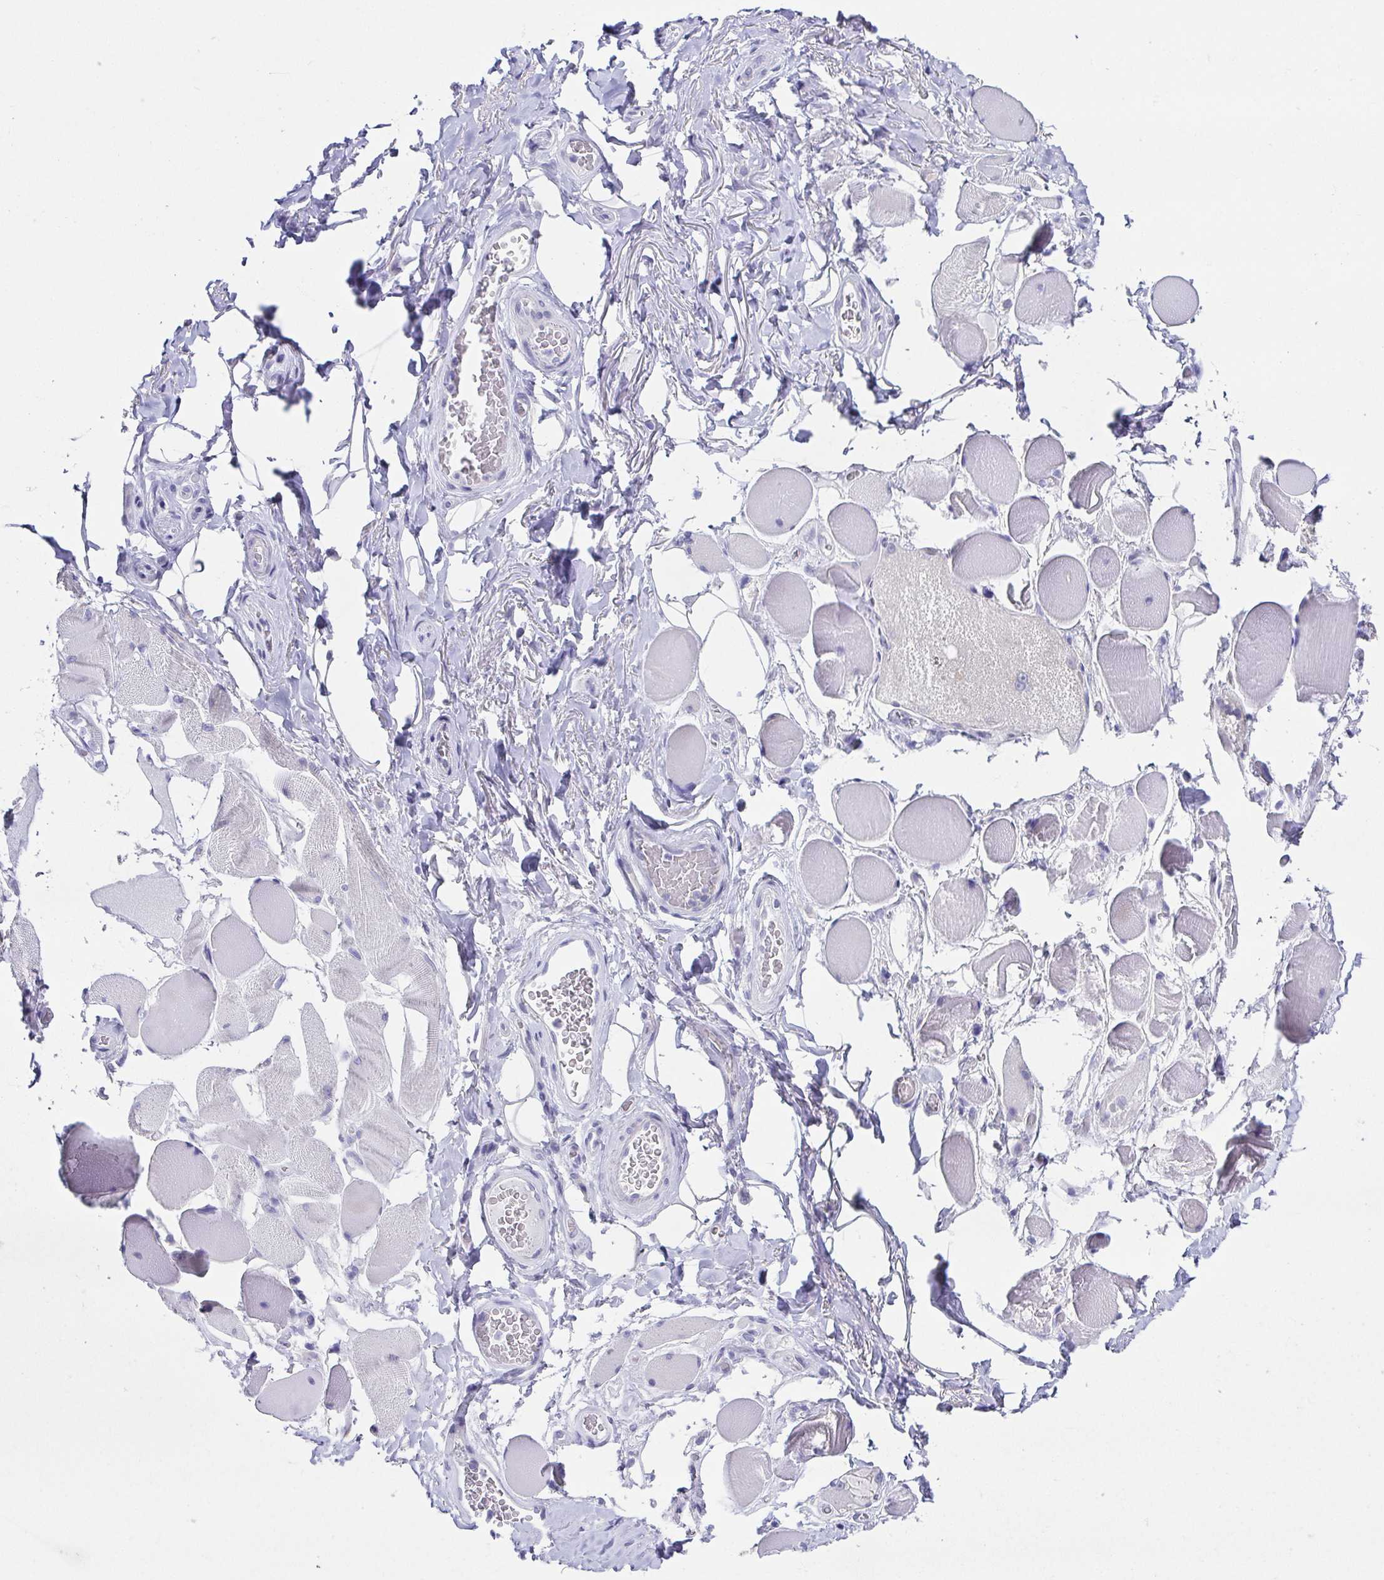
{"staining": {"intensity": "negative", "quantity": "none", "location": "none"}, "tissue": "skeletal muscle", "cell_type": "Myocytes", "image_type": "normal", "snomed": [{"axis": "morphology", "description": "Normal tissue, NOS"}, {"axis": "topography", "description": "Skeletal muscle"}, {"axis": "topography", "description": "Anal"}, {"axis": "topography", "description": "Peripheral nerve tissue"}], "caption": "Protein analysis of benign skeletal muscle reveals no significant positivity in myocytes. Brightfield microscopy of immunohistochemistry (IHC) stained with DAB (brown) and hematoxylin (blue), captured at high magnification.", "gene": "RDH11", "patient": {"sex": "male", "age": 53}}